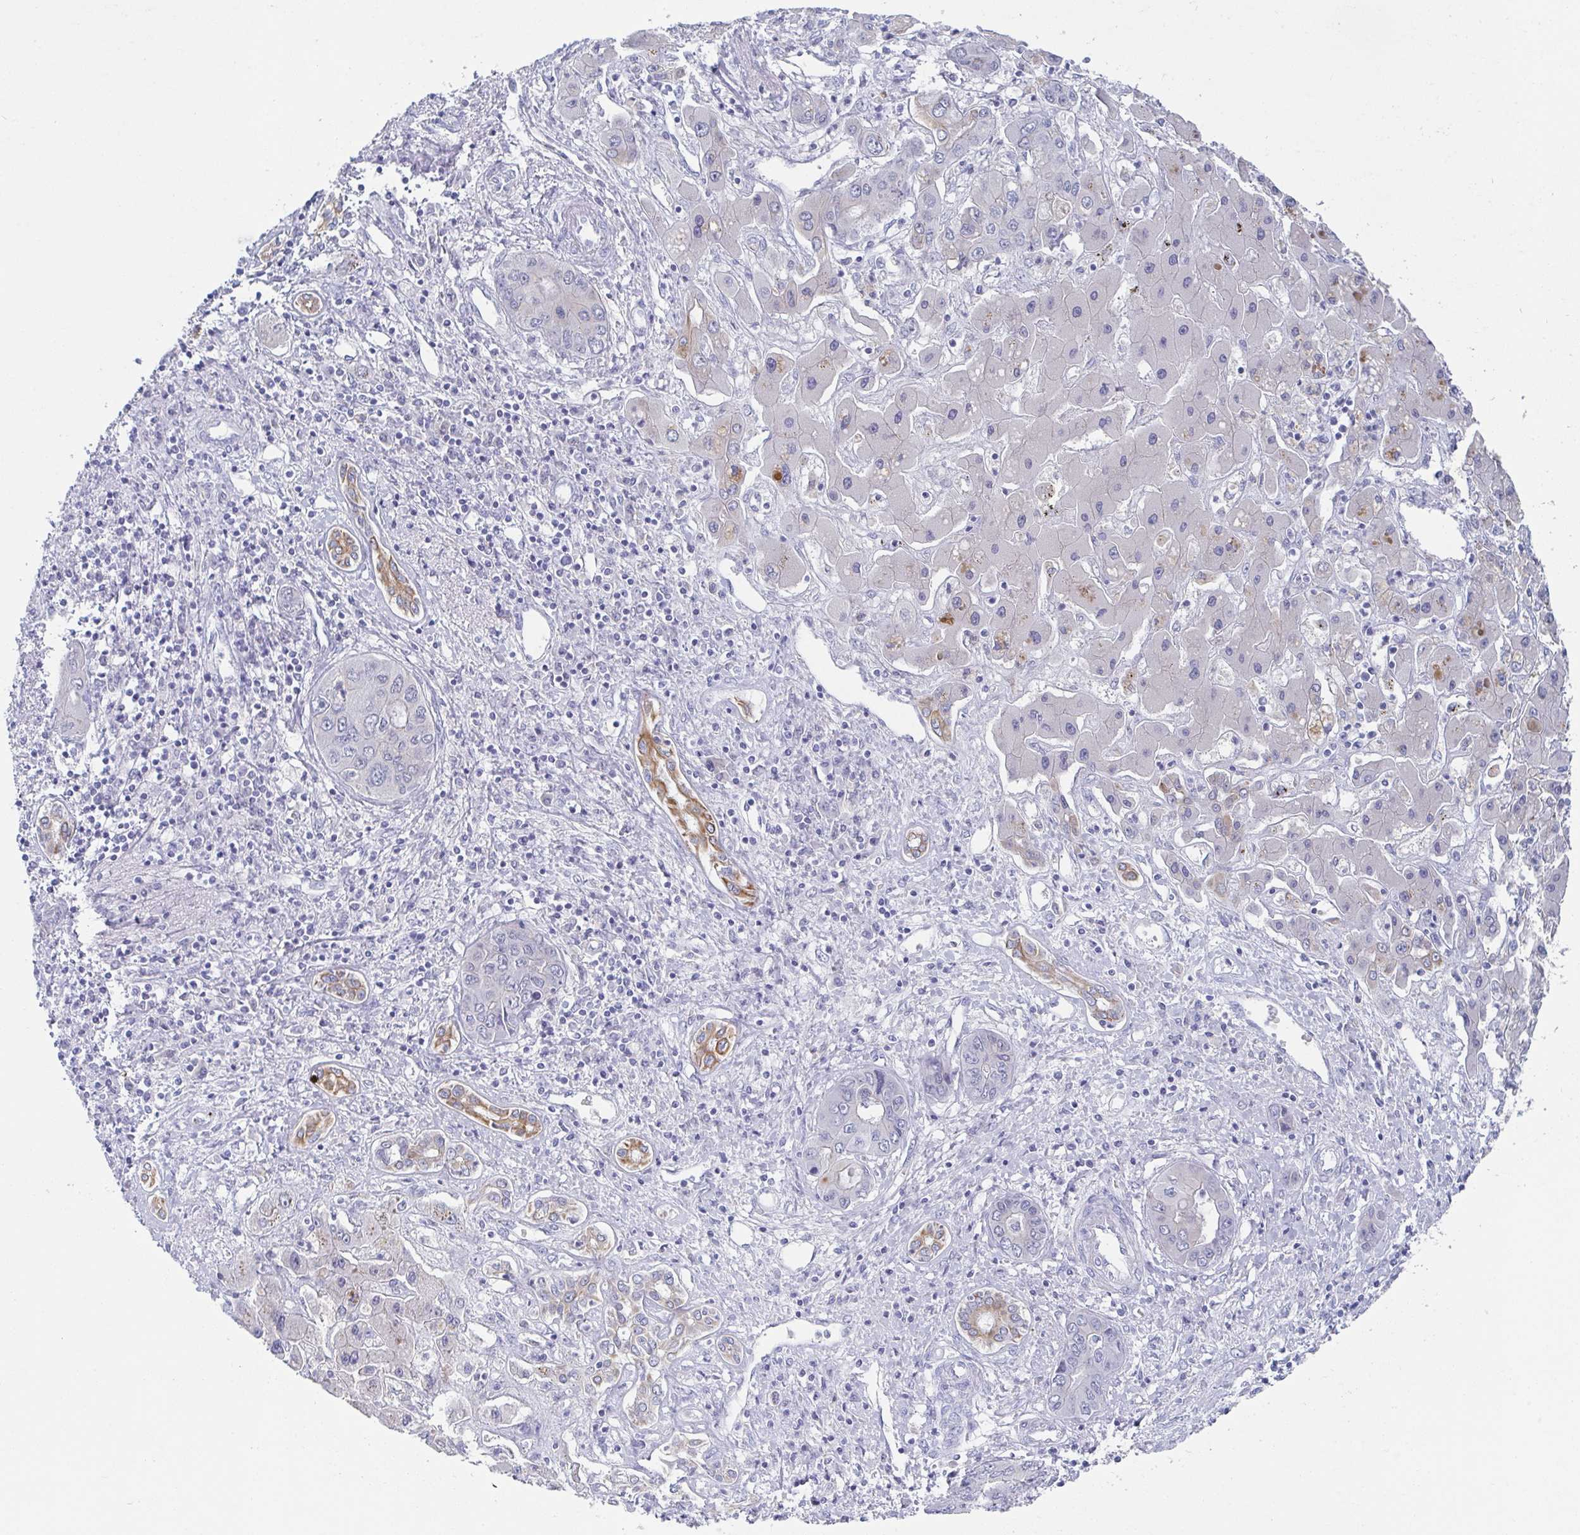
{"staining": {"intensity": "negative", "quantity": "none", "location": "none"}, "tissue": "liver cancer", "cell_type": "Tumor cells", "image_type": "cancer", "snomed": [{"axis": "morphology", "description": "Cholangiocarcinoma"}, {"axis": "topography", "description": "Liver"}], "caption": "Image shows no significant protein positivity in tumor cells of liver cholangiocarcinoma. (Stains: DAB (3,3'-diaminobenzidine) IHC with hematoxylin counter stain, Microscopy: brightfield microscopy at high magnification).", "gene": "RHOV", "patient": {"sex": "male", "age": 67}}